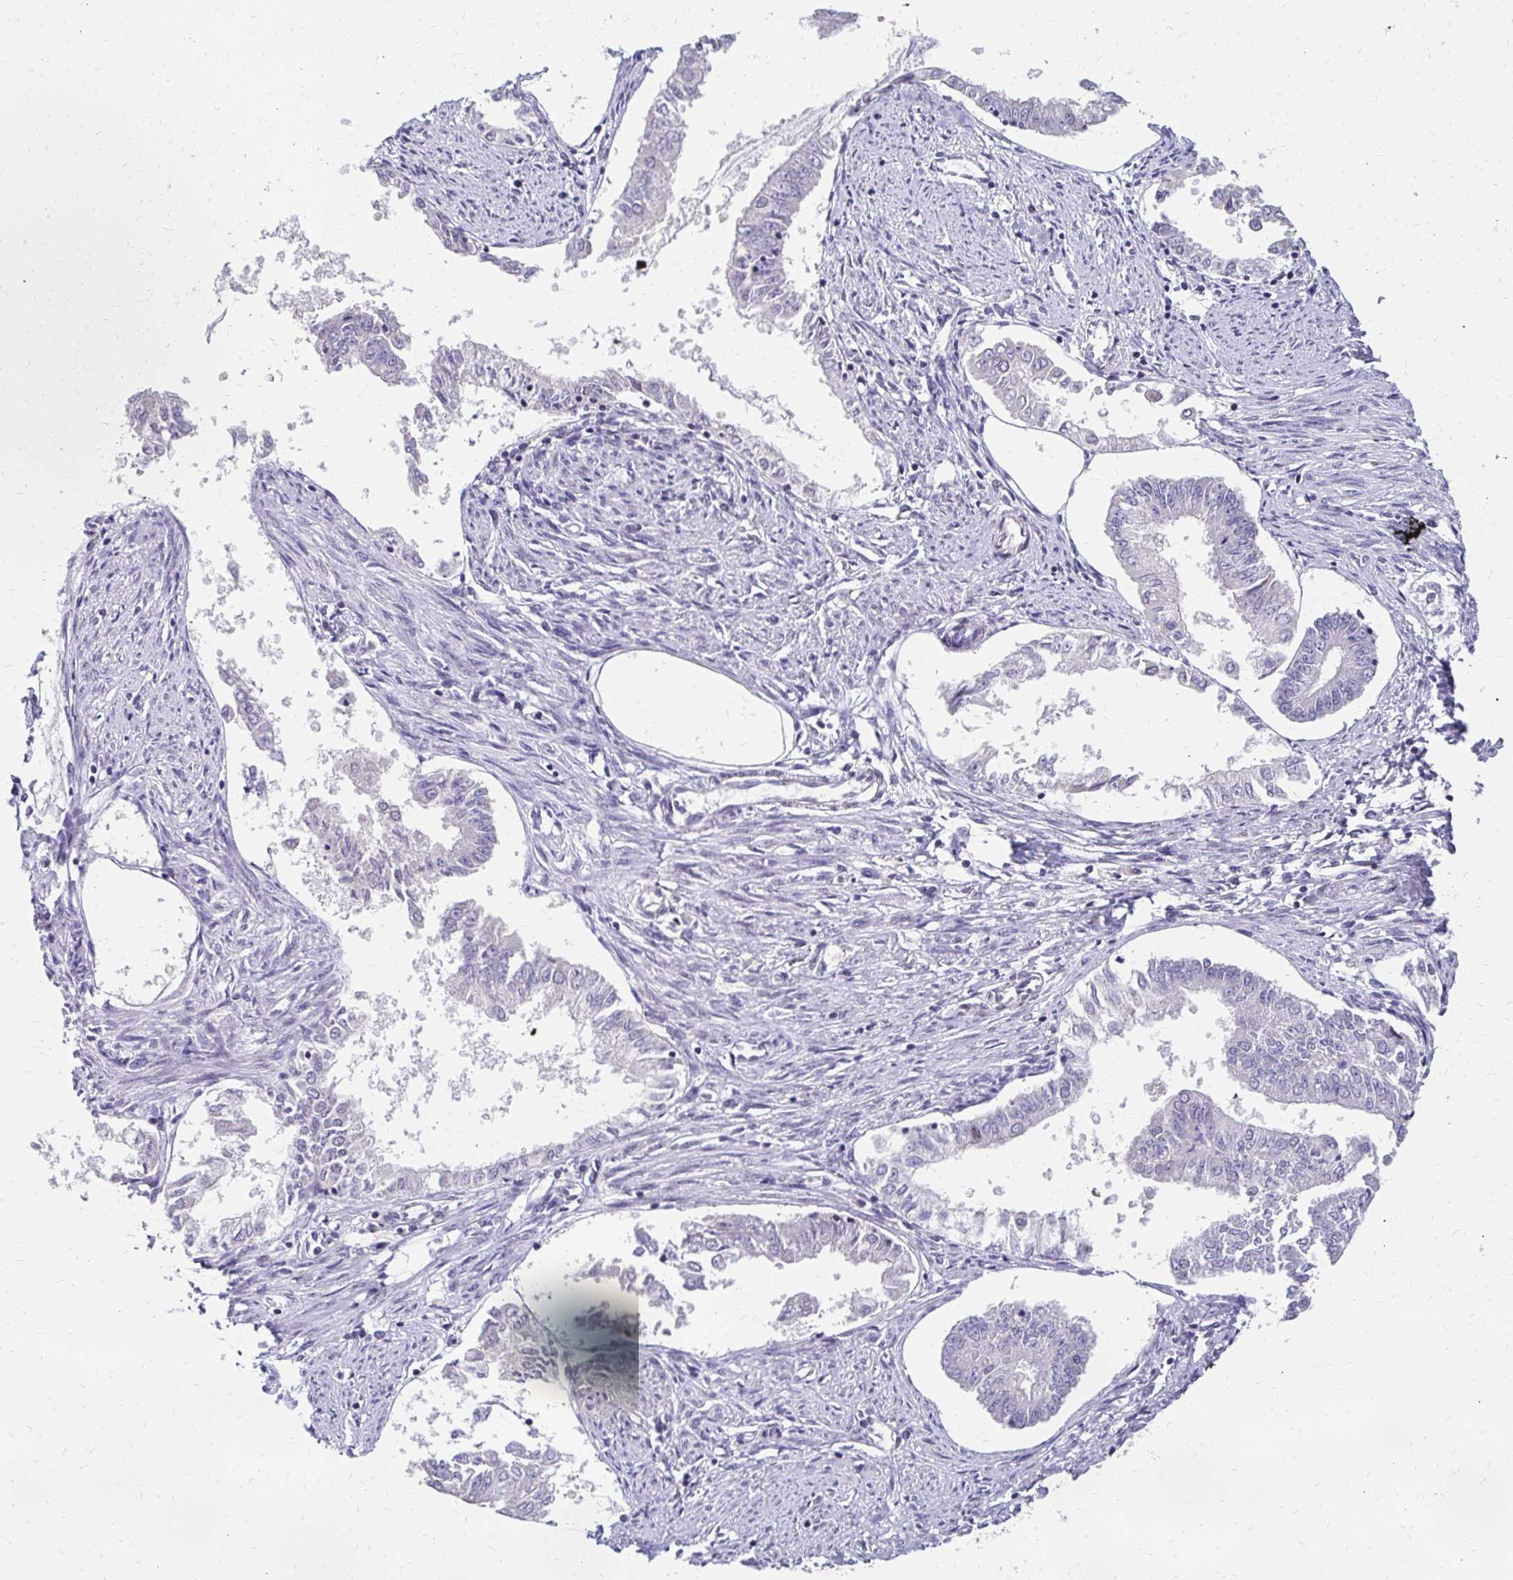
{"staining": {"intensity": "negative", "quantity": "none", "location": "none"}, "tissue": "endometrial cancer", "cell_type": "Tumor cells", "image_type": "cancer", "snomed": [{"axis": "morphology", "description": "Adenocarcinoma, NOS"}, {"axis": "topography", "description": "Endometrium"}], "caption": "Adenocarcinoma (endometrial) stained for a protein using immunohistochemistry exhibits no positivity tumor cells.", "gene": "CBX7", "patient": {"sex": "female", "age": 76}}